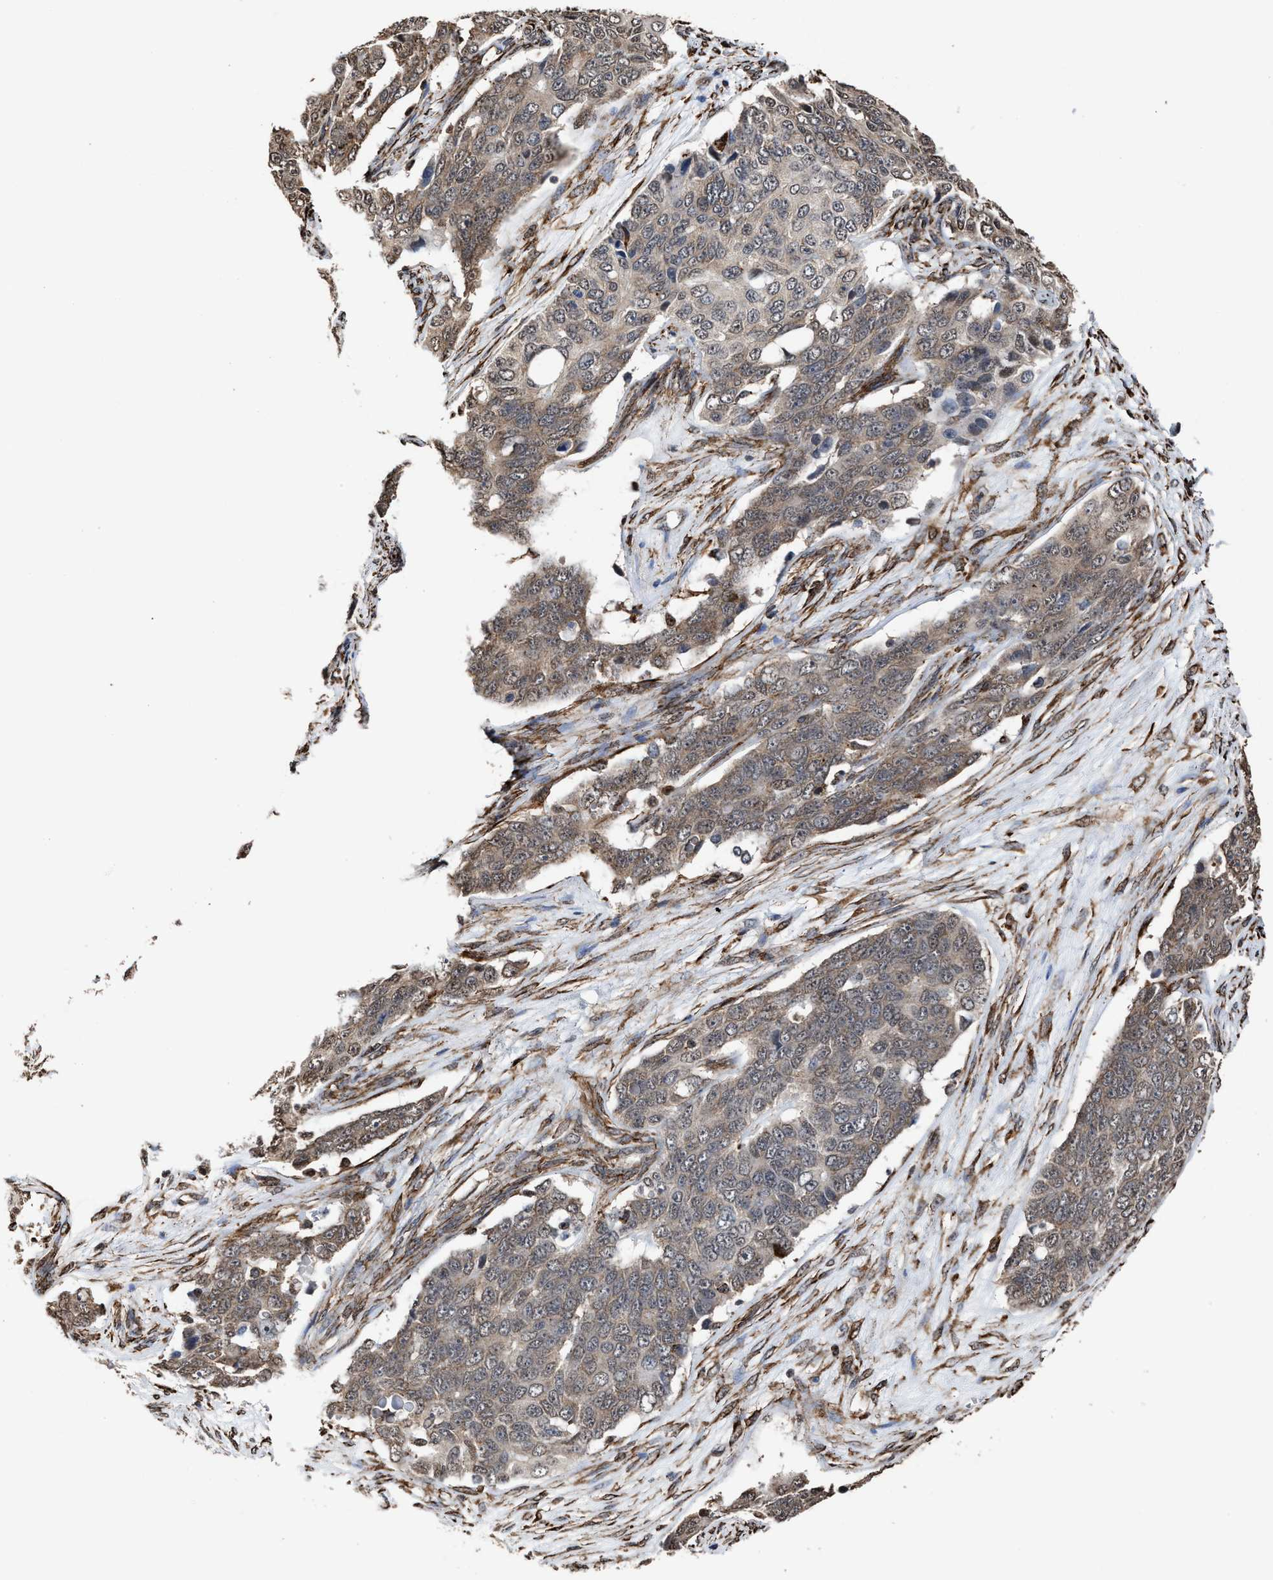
{"staining": {"intensity": "weak", "quantity": "25%-75%", "location": "cytoplasmic/membranous"}, "tissue": "ovarian cancer", "cell_type": "Tumor cells", "image_type": "cancer", "snomed": [{"axis": "morphology", "description": "Carcinoma, endometroid"}, {"axis": "topography", "description": "Ovary"}], "caption": "Endometroid carcinoma (ovarian) stained with a brown dye displays weak cytoplasmic/membranous positive staining in about 25%-75% of tumor cells.", "gene": "SEPTIN2", "patient": {"sex": "female", "age": 51}}